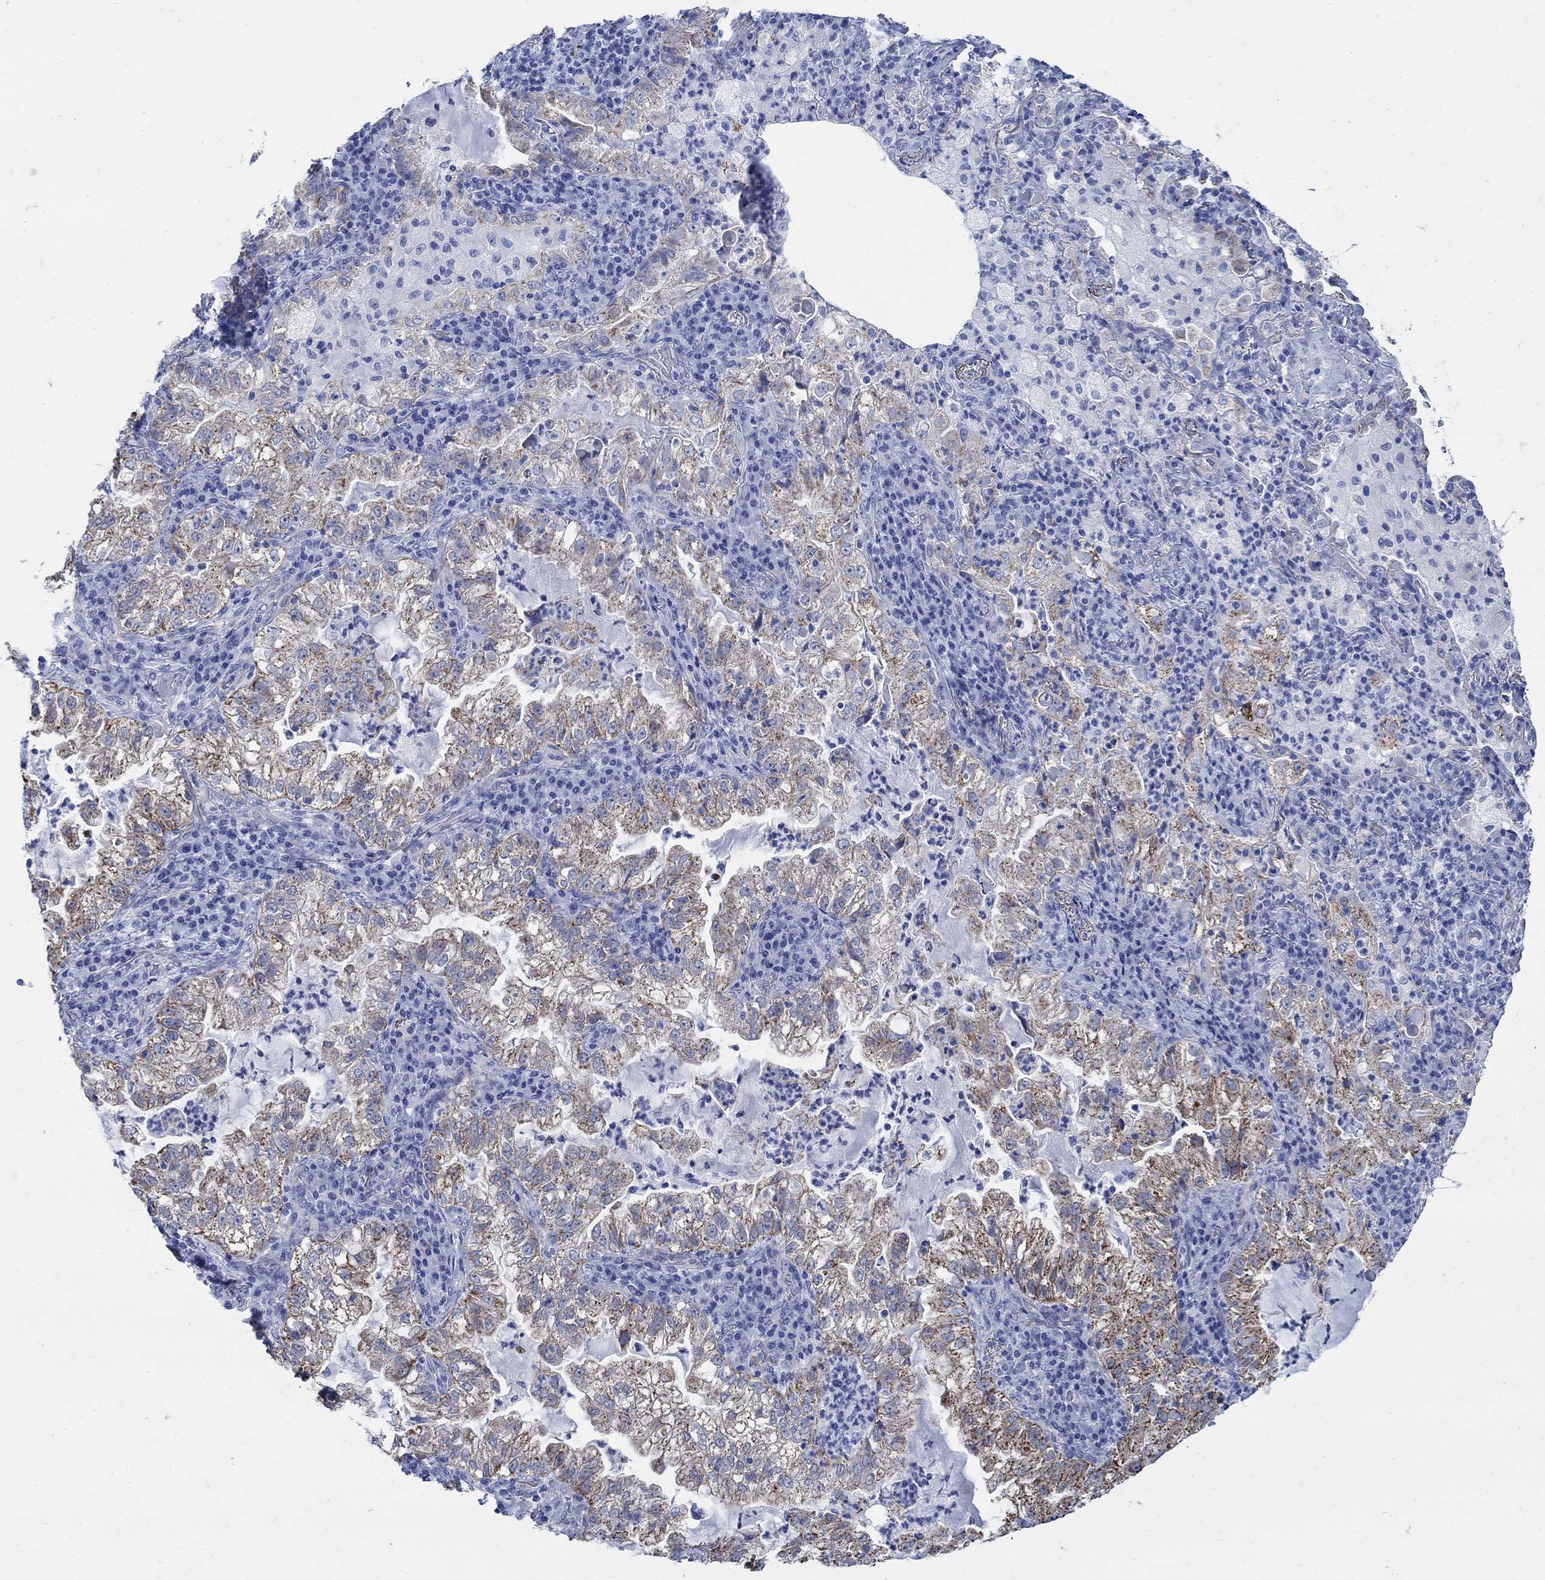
{"staining": {"intensity": "moderate", "quantity": "25%-75%", "location": "cytoplasmic/membranous"}, "tissue": "lung cancer", "cell_type": "Tumor cells", "image_type": "cancer", "snomed": [{"axis": "morphology", "description": "Adenocarcinoma, NOS"}, {"axis": "topography", "description": "Lung"}], "caption": "Immunohistochemical staining of adenocarcinoma (lung) shows medium levels of moderate cytoplasmic/membranous staining in approximately 25%-75% of tumor cells.", "gene": "ZDHHC14", "patient": {"sex": "female", "age": 73}}